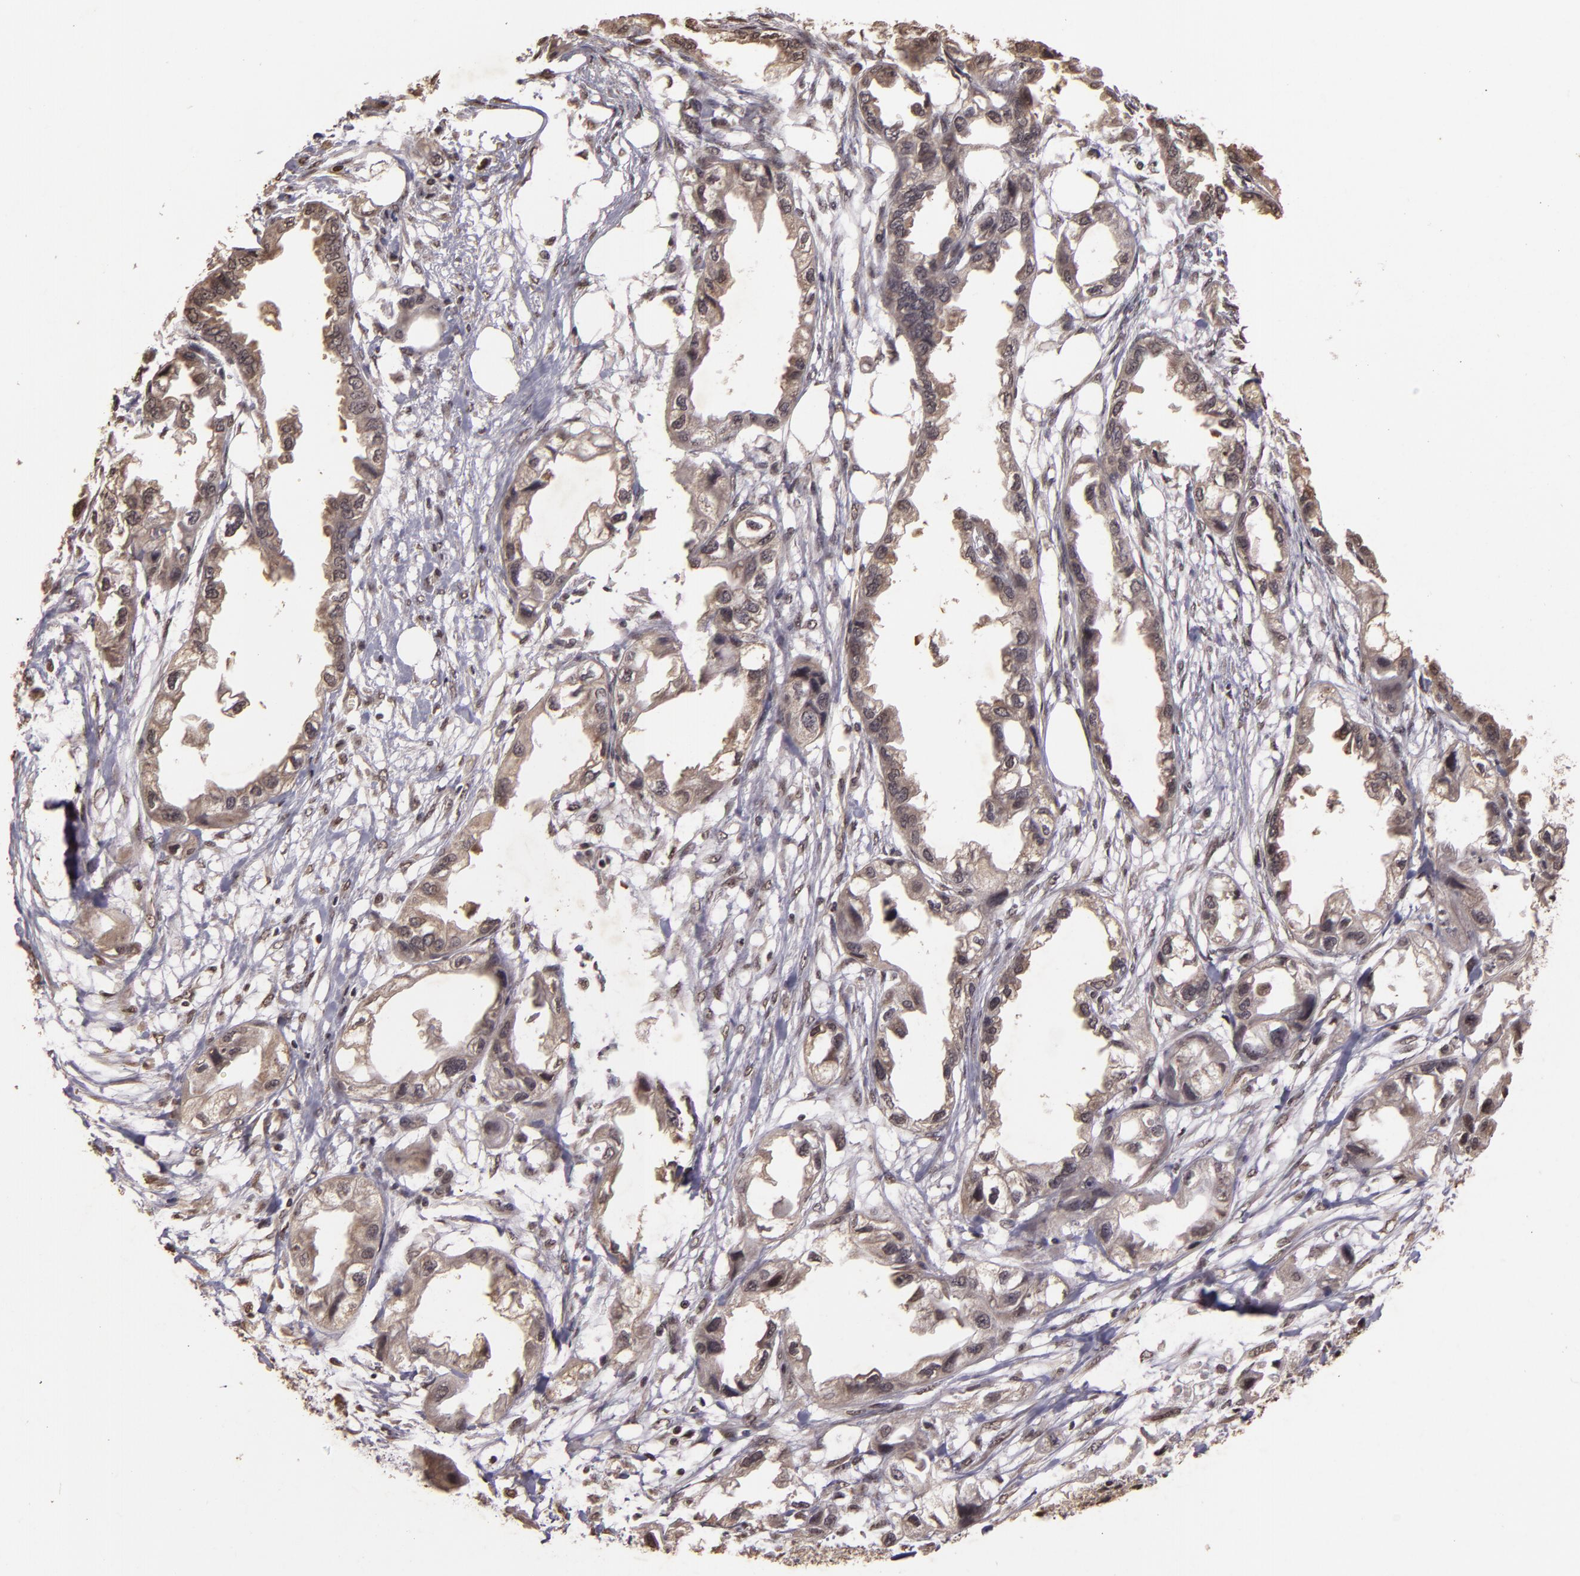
{"staining": {"intensity": "weak", "quantity": ">75%", "location": "cytoplasmic/membranous,nuclear"}, "tissue": "endometrial cancer", "cell_type": "Tumor cells", "image_type": "cancer", "snomed": [{"axis": "morphology", "description": "Adenocarcinoma, NOS"}, {"axis": "topography", "description": "Endometrium"}], "caption": "Protein staining exhibits weak cytoplasmic/membranous and nuclear positivity in about >75% of tumor cells in endometrial cancer (adenocarcinoma). (Stains: DAB (3,3'-diaminobenzidine) in brown, nuclei in blue, Microscopy: brightfield microscopy at high magnification).", "gene": "CUL1", "patient": {"sex": "female", "age": 67}}